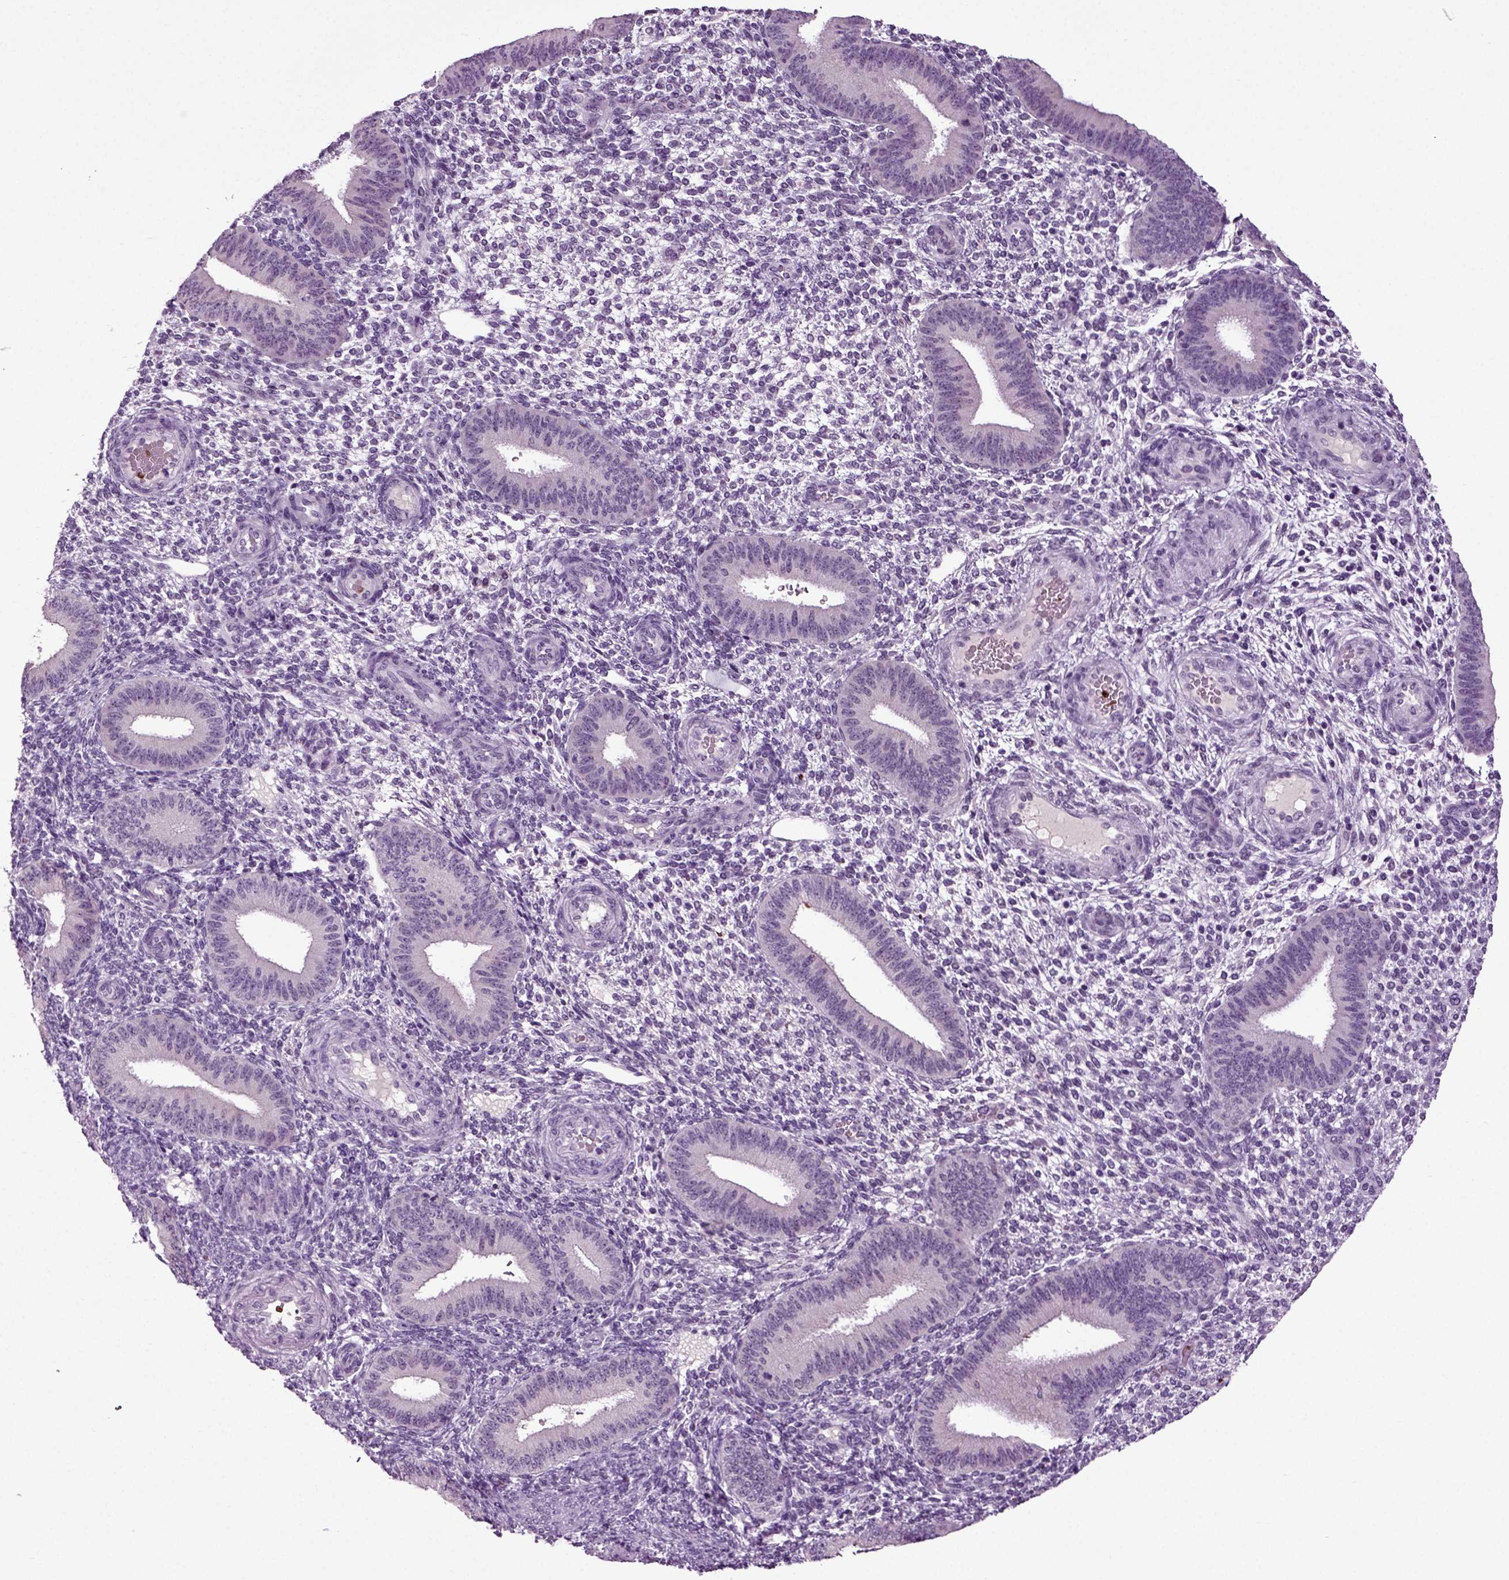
{"staining": {"intensity": "negative", "quantity": "none", "location": "none"}, "tissue": "endometrium", "cell_type": "Cells in endometrial stroma", "image_type": "normal", "snomed": [{"axis": "morphology", "description": "Normal tissue, NOS"}, {"axis": "topography", "description": "Endometrium"}], "caption": "Immunohistochemical staining of benign human endometrium demonstrates no significant staining in cells in endometrial stroma. (DAB IHC, high magnification).", "gene": "SPATA17", "patient": {"sex": "female", "age": 39}}